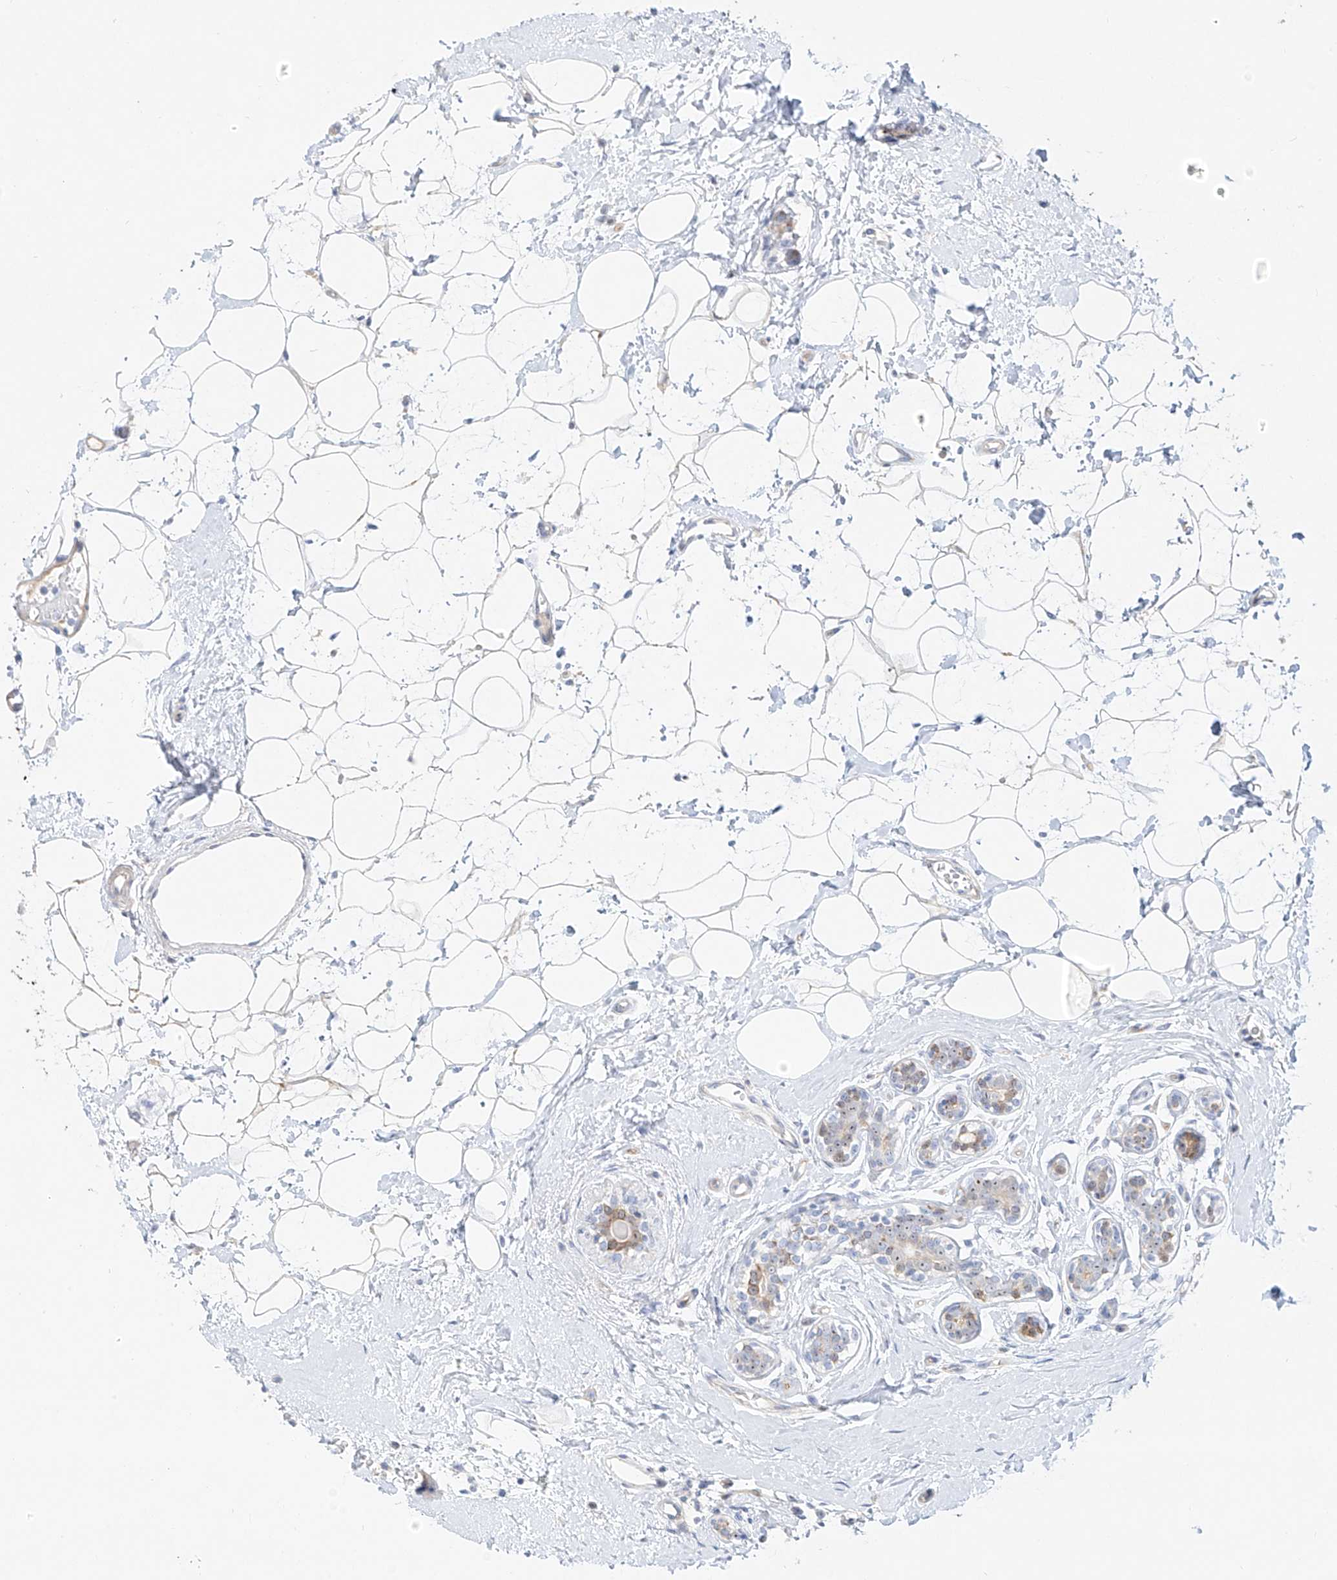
{"staining": {"intensity": "negative", "quantity": "none", "location": "none"}, "tissue": "breast cancer", "cell_type": "Tumor cells", "image_type": "cancer", "snomed": [{"axis": "morphology", "description": "Normal tissue, NOS"}, {"axis": "morphology", "description": "Duct carcinoma"}, {"axis": "topography", "description": "Breast"}], "caption": "This image is of breast intraductal carcinoma stained with immunohistochemistry to label a protein in brown with the nuclei are counter-stained blue. There is no staining in tumor cells. Brightfield microscopy of immunohistochemistry stained with DAB (brown) and hematoxylin (blue), captured at high magnification.", "gene": "SNU13", "patient": {"sex": "female", "age": 39}}